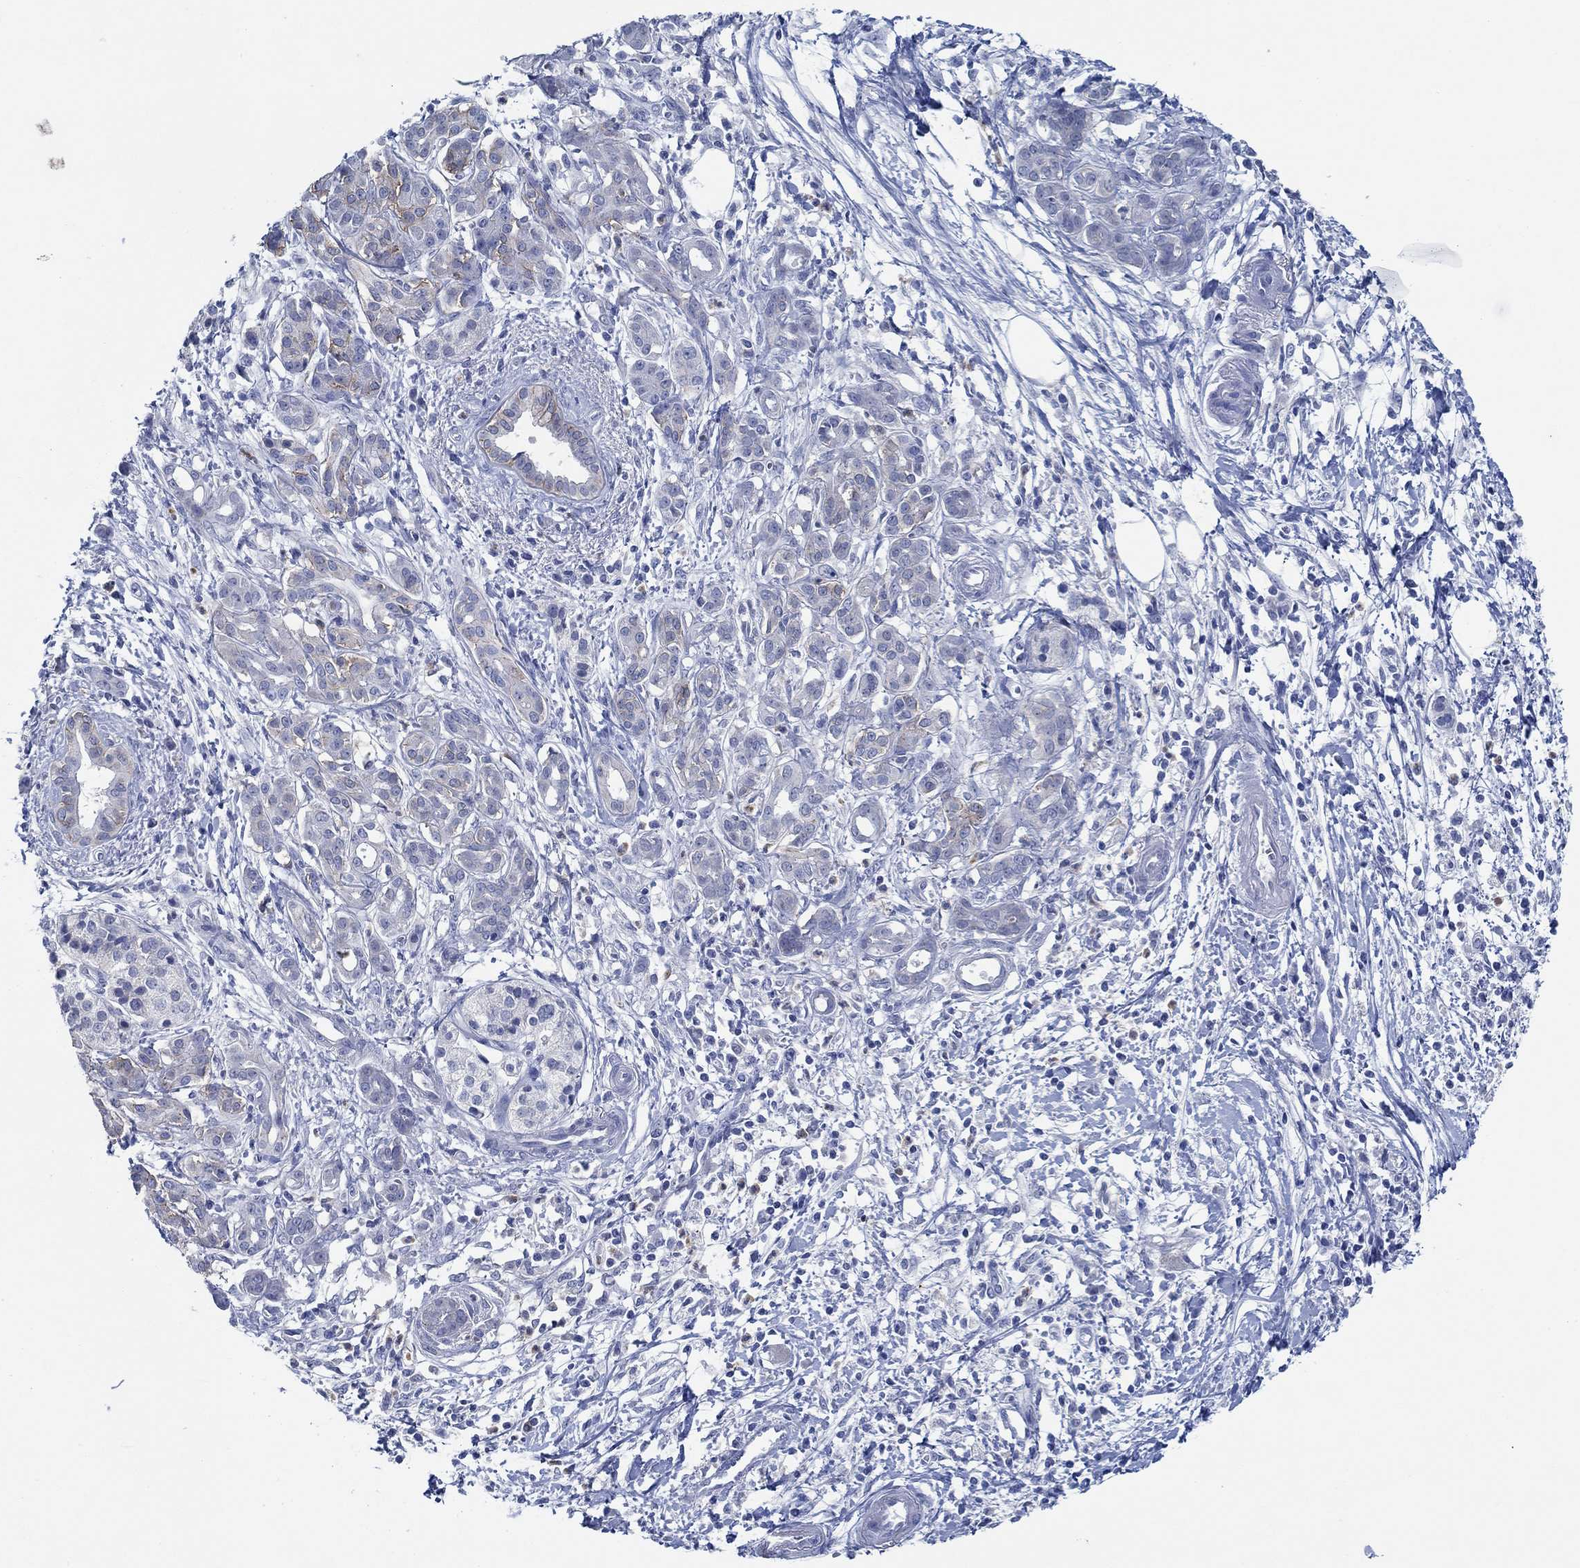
{"staining": {"intensity": "strong", "quantity": "<25%", "location": "cytoplasmic/membranous"}, "tissue": "pancreatic cancer", "cell_type": "Tumor cells", "image_type": "cancer", "snomed": [{"axis": "morphology", "description": "Adenocarcinoma, NOS"}, {"axis": "topography", "description": "Pancreas"}], "caption": "Pancreatic cancer stained for a protein (brown) demonstrates strong cytoplasmic/membranous positive staining in approximately <25% of tumor cells.", "gene": "ZNF671", "patient": {"sex": "male", "age": 72}}